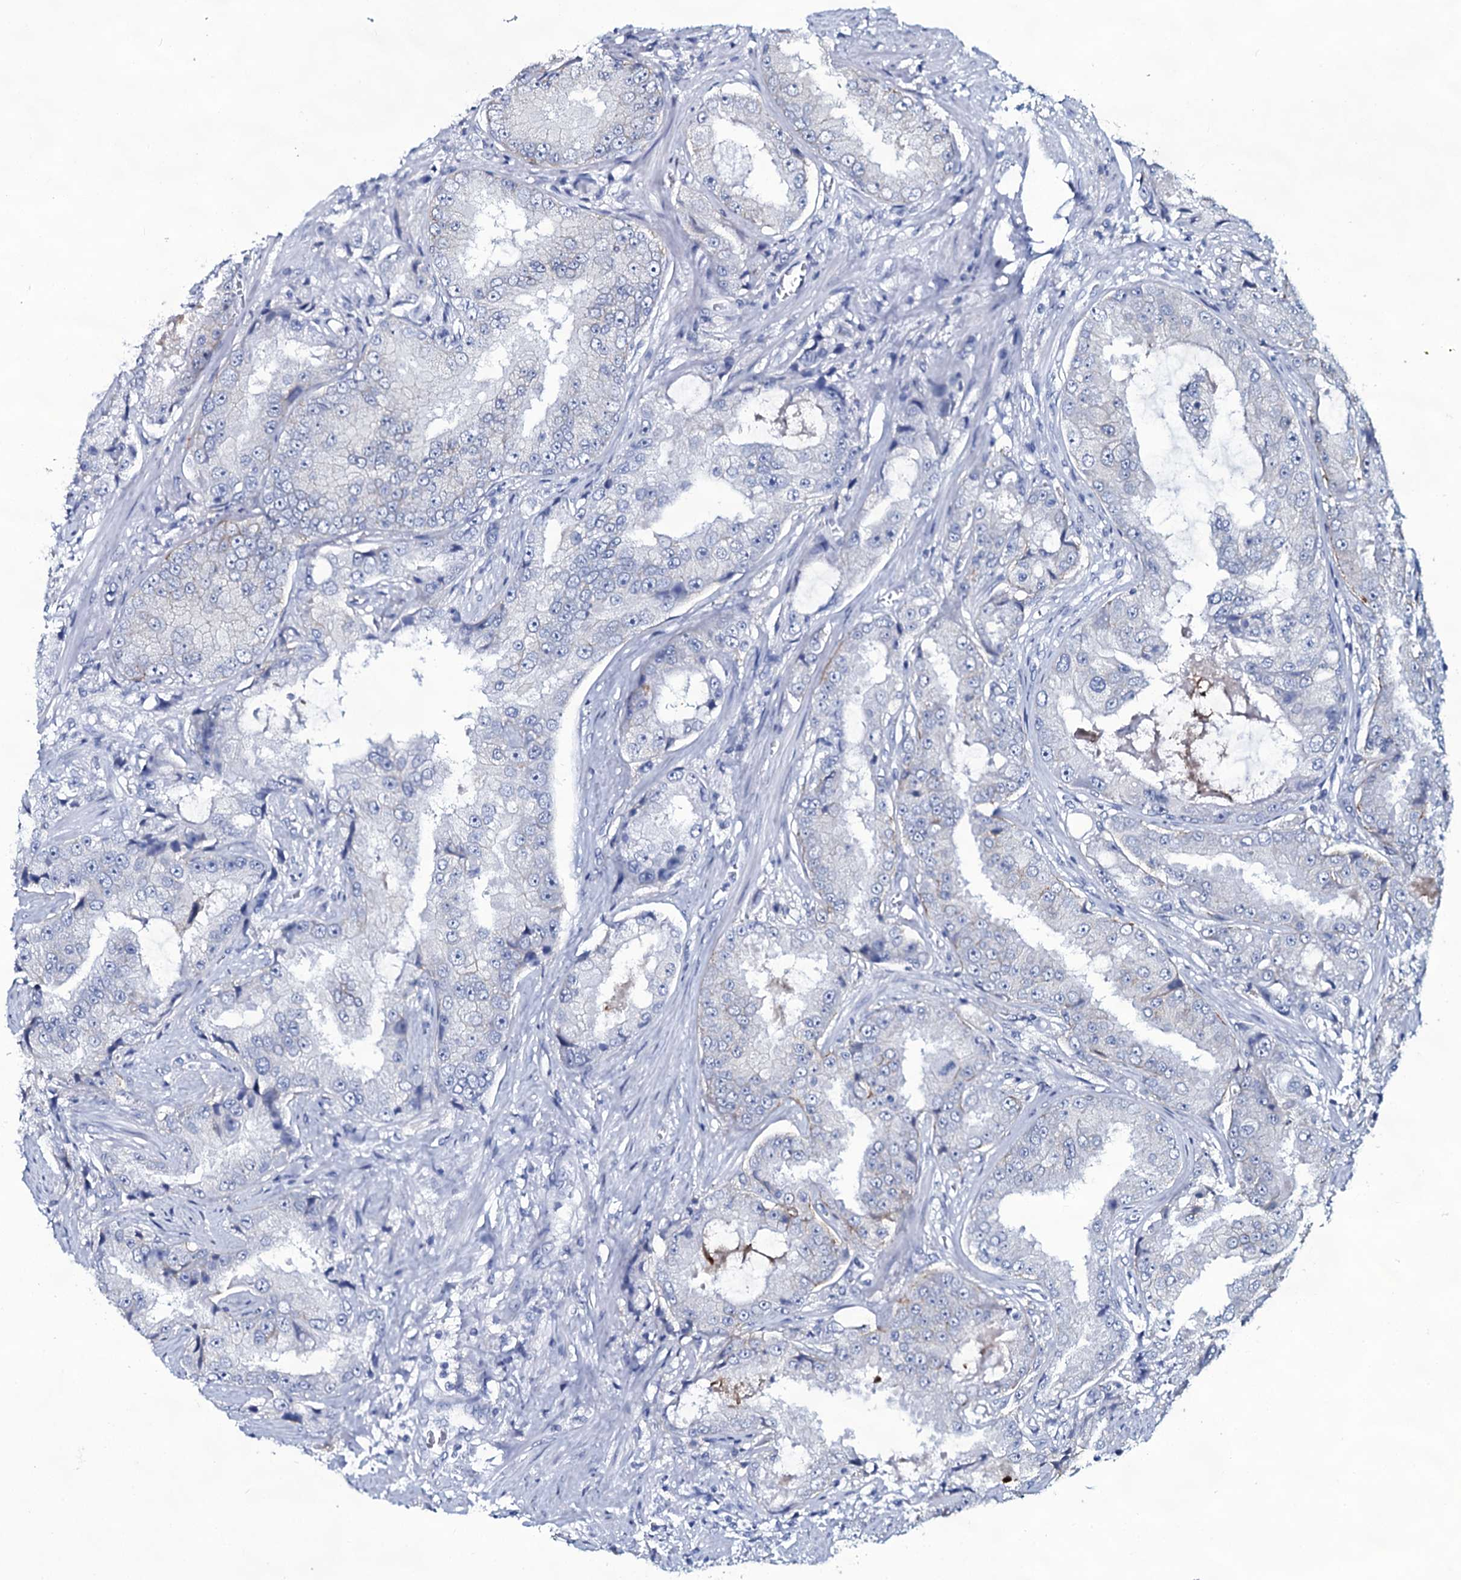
{"staining": {"intensity": "negative", "quantity": "none", "location": "none"}, "tissue": "prostate cancer", "cell_type": "Tumor cells", "image_type": "cancer", "snomed": [{"axis": "morphology", "description": "Adenocarcinoma, High grade"}, {"axis": "topography", "description": "Prostate"}], "caption": "Immunohistochemical staining of prostate adenocarcinoma (high-grade) shows no significant staining in tumor cells.", "gene": "SLC4A7", "patient": {"sex": "male", "age": 73}}